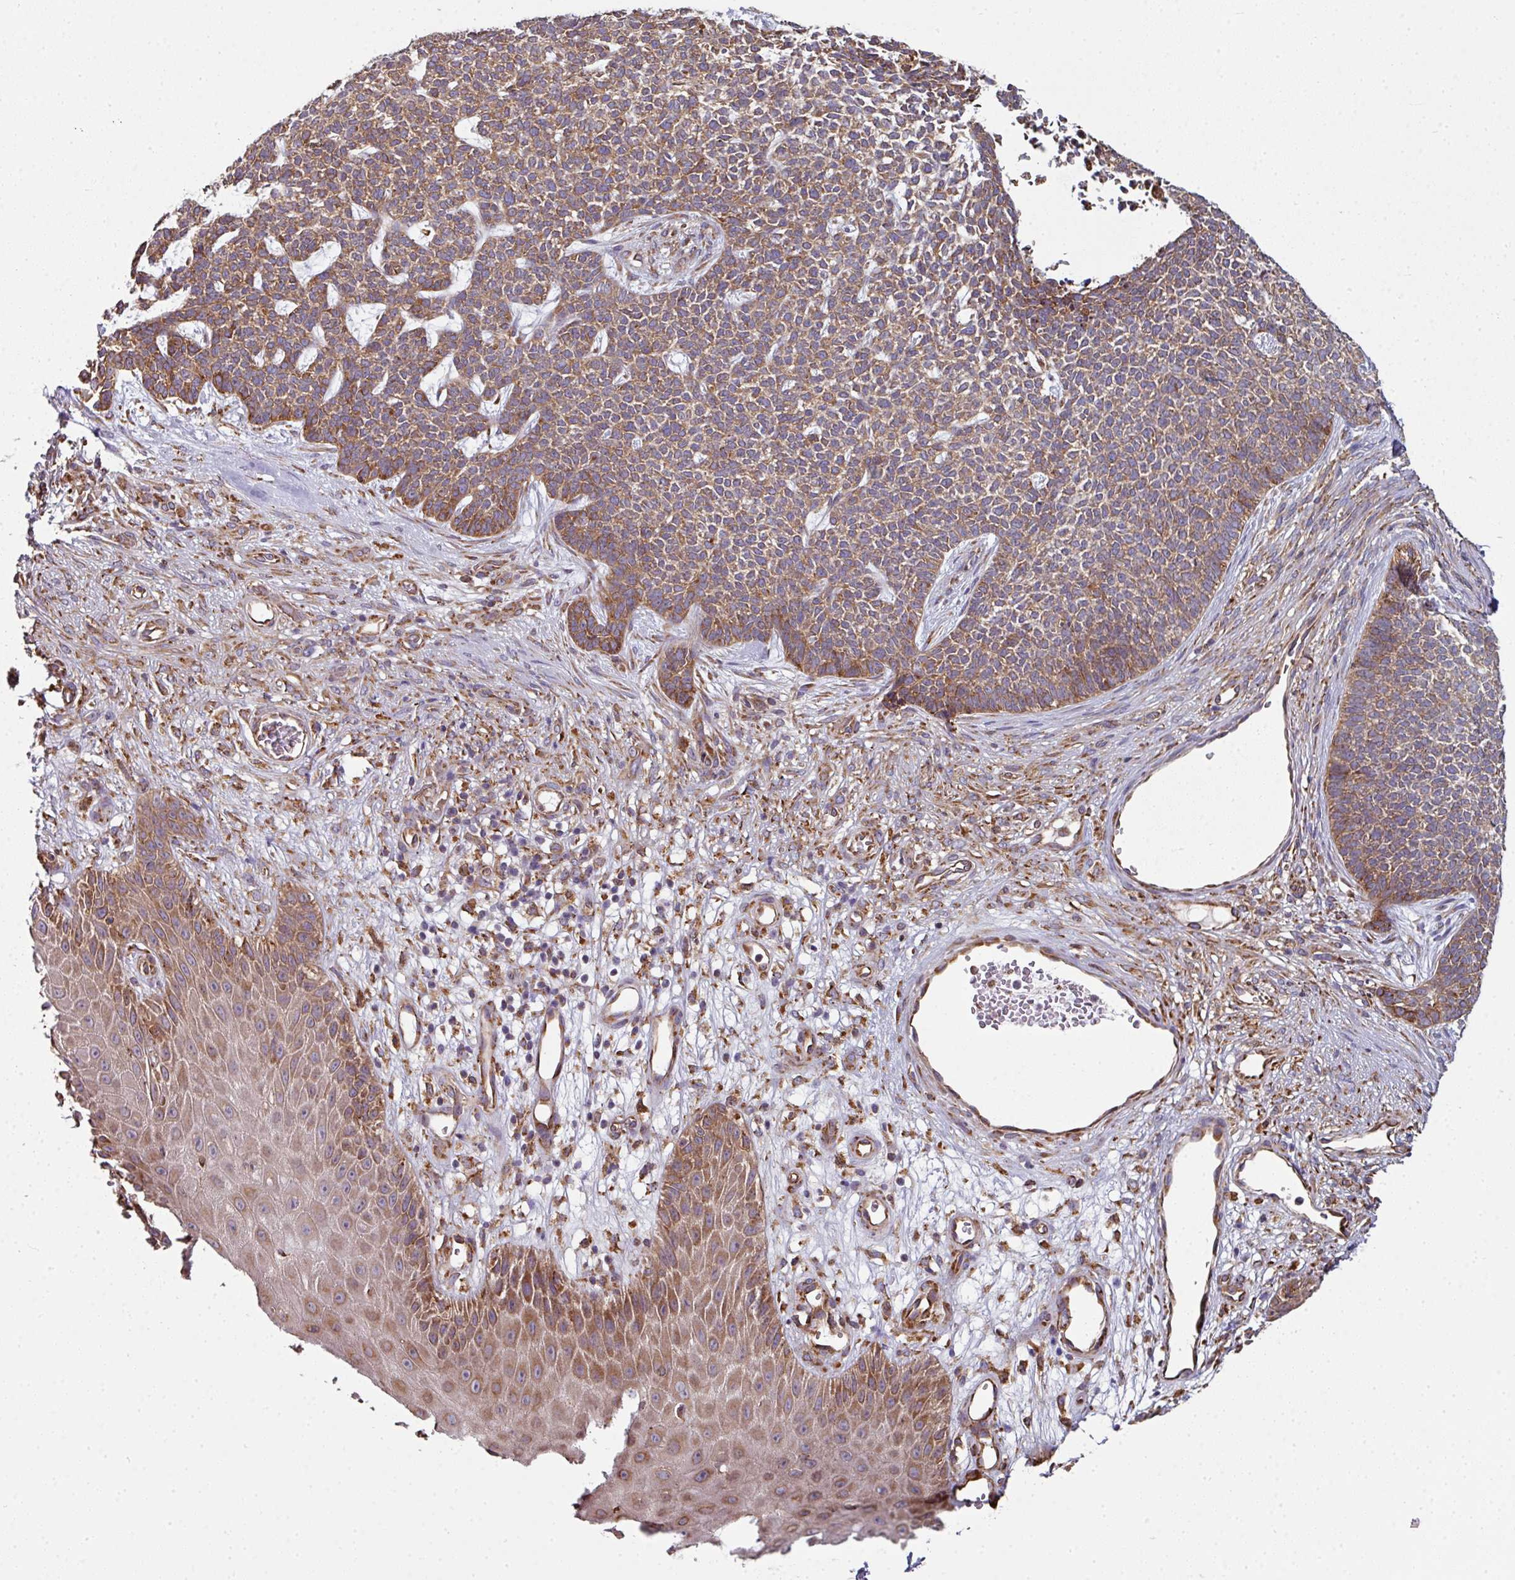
{"staining": {"intensity": "moderate", "quantity": ">75%", "location": "cytoplasmic/membranous"}, "tissue": "skin cancer", "cell_type": "Tumor cells", "image_type": "cancer", "snomed": [{"axis": "morphology", "description": "Basal cell carcinoma"}, {"axis": "topography", "description": "Skin"}], "caption": "The image shows a brown stain indicating the presence of a protein in the cytoplasmic/membranous of tumor cells in skin cancer (basal cell carcinoma).", "gene": "FAT4", "patient": {"sex": "female", "age": 84}}